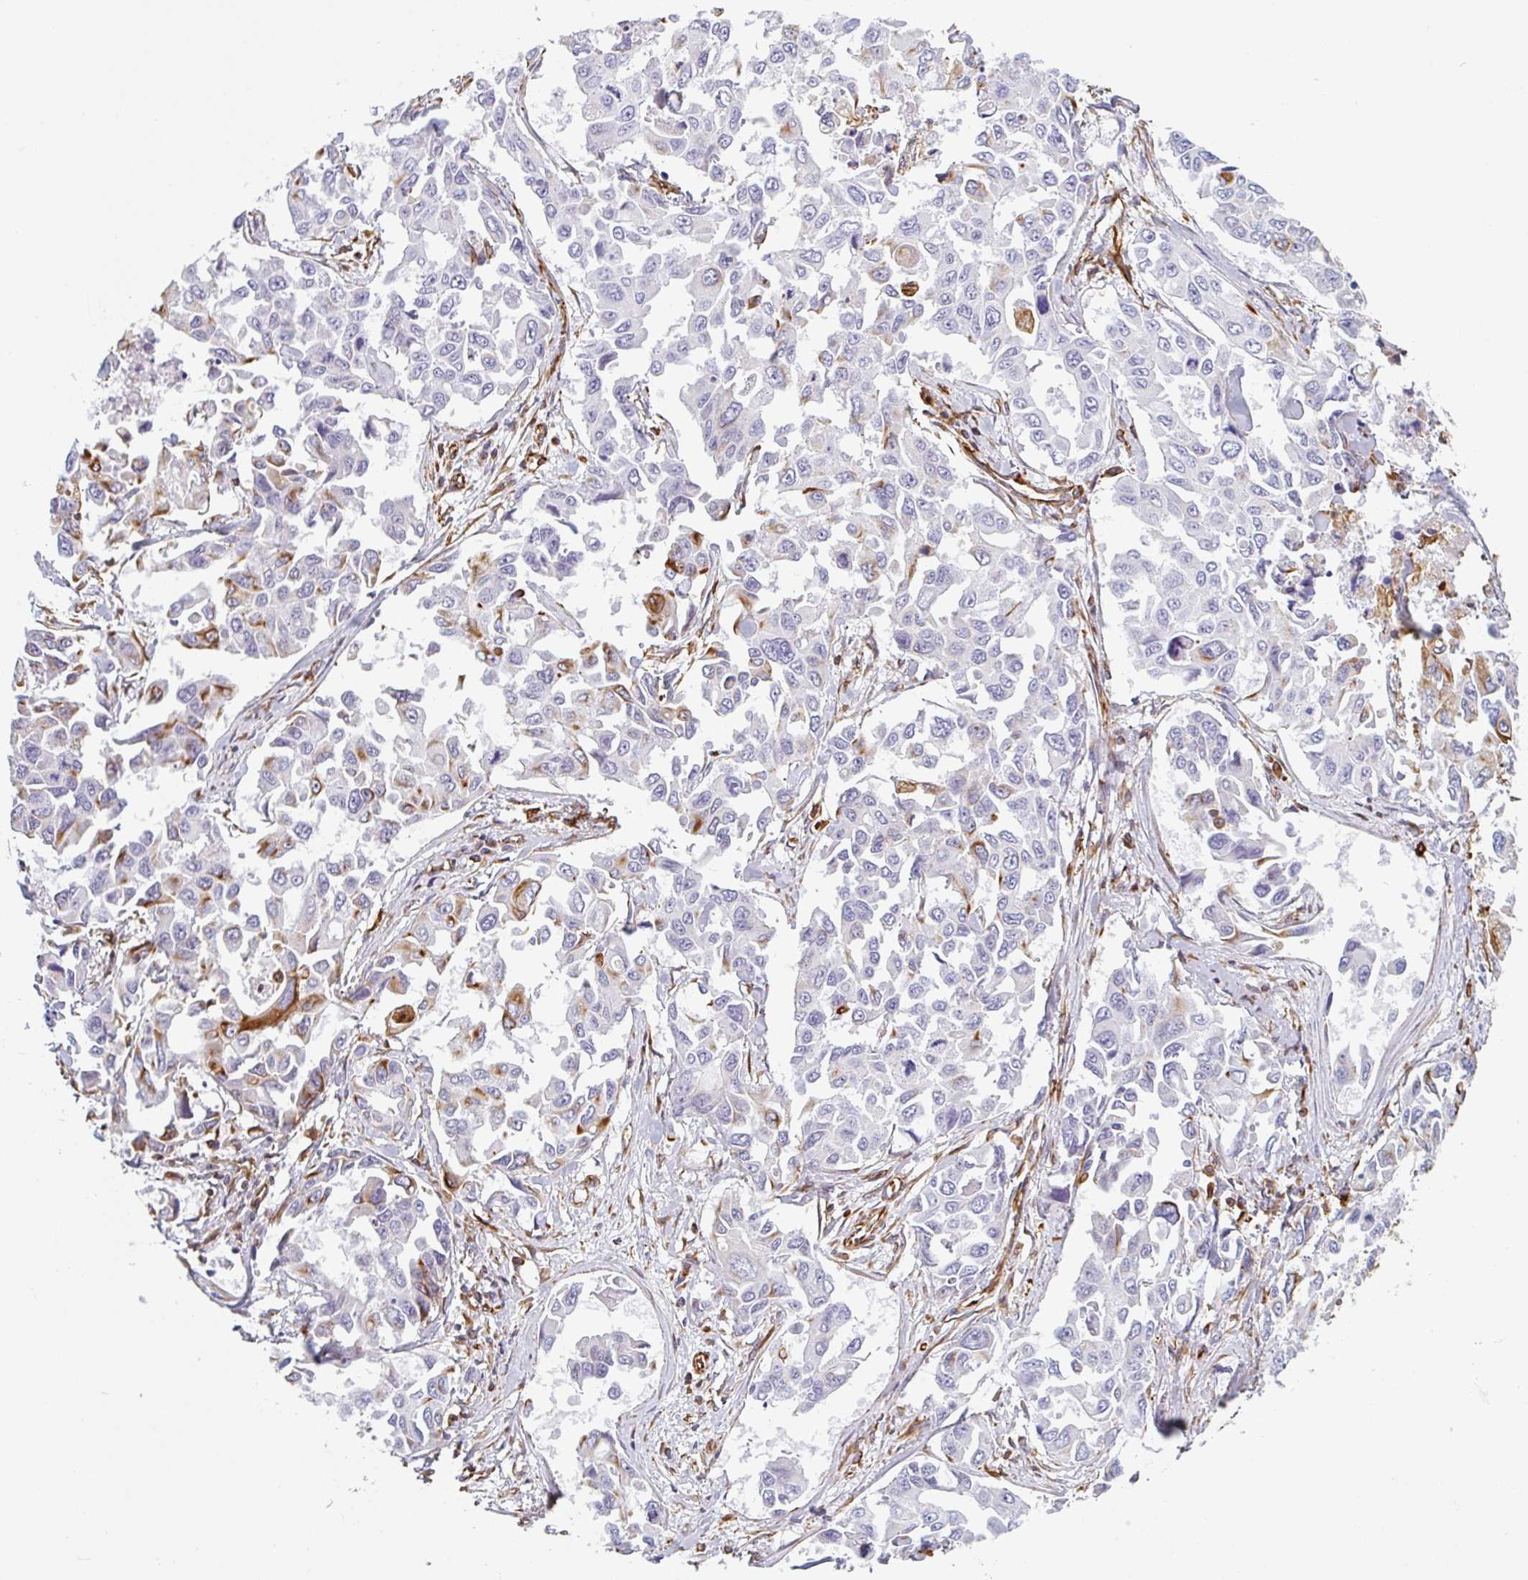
{"staining": {"intensity": "moderate", "quantity": "<25%", "location": "cytoplasmic/membranous"}, "tissue": "lung cancer", "cell_type": "Tumor cells", "image_type": "cancer", "snomed": [{"axis": "morphology", "description": "Adenocarcinoma, NOS"}, {"axis": "topography", "description": "Lung"}], "caption": "Brown immunohistochemical staining in human lung cancer (adenocarcinoma) reveals moderate cytoplasmic/membranous staining in approximately <25% of tumor cells.", "gene": "PPFIA1", "patient": {"sex": "male", "age": 64}}